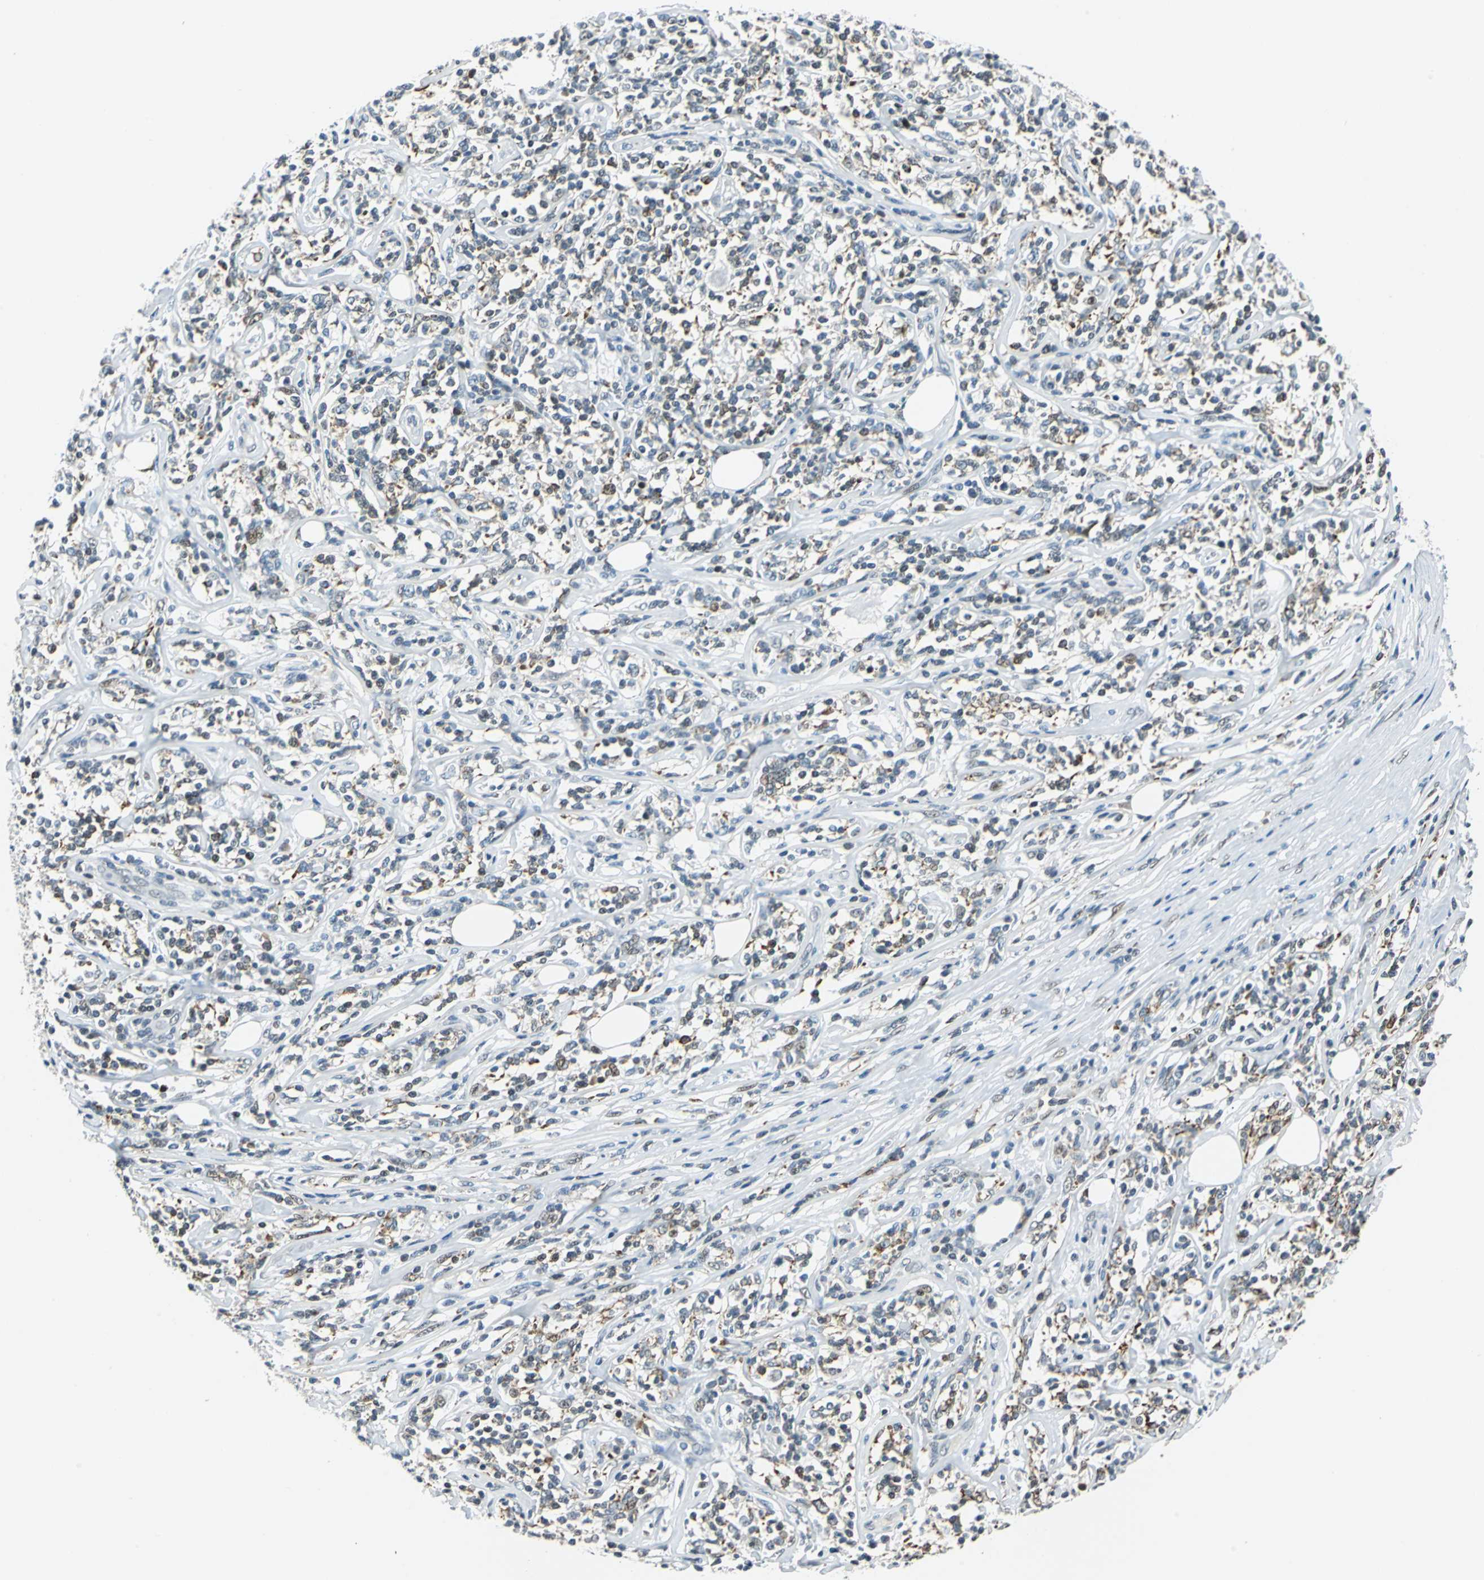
{"staining": {"intensity": "weak", "quantity": "25%-75%", "location": "cytoplasmic/membranous,nuclear"}, "tissue": "lymphoma", "cell_type": "Tumor cells", "image_type": "cancer", "snomed": [{"axis": "morphology", "description": "Malignant lymphoma, non-Hodgkin's type, High grade"}, {"axis": "topography", "description": "Lymph node"}], "caption": "This is a photomicrograph of IHC staining of lymphoma, which shows weak positivity in the cytoplasmic/membranous and nuclear of tumor cells.", "gene": "HCFC2", "patient": {"sex": "female", "age": 84}}